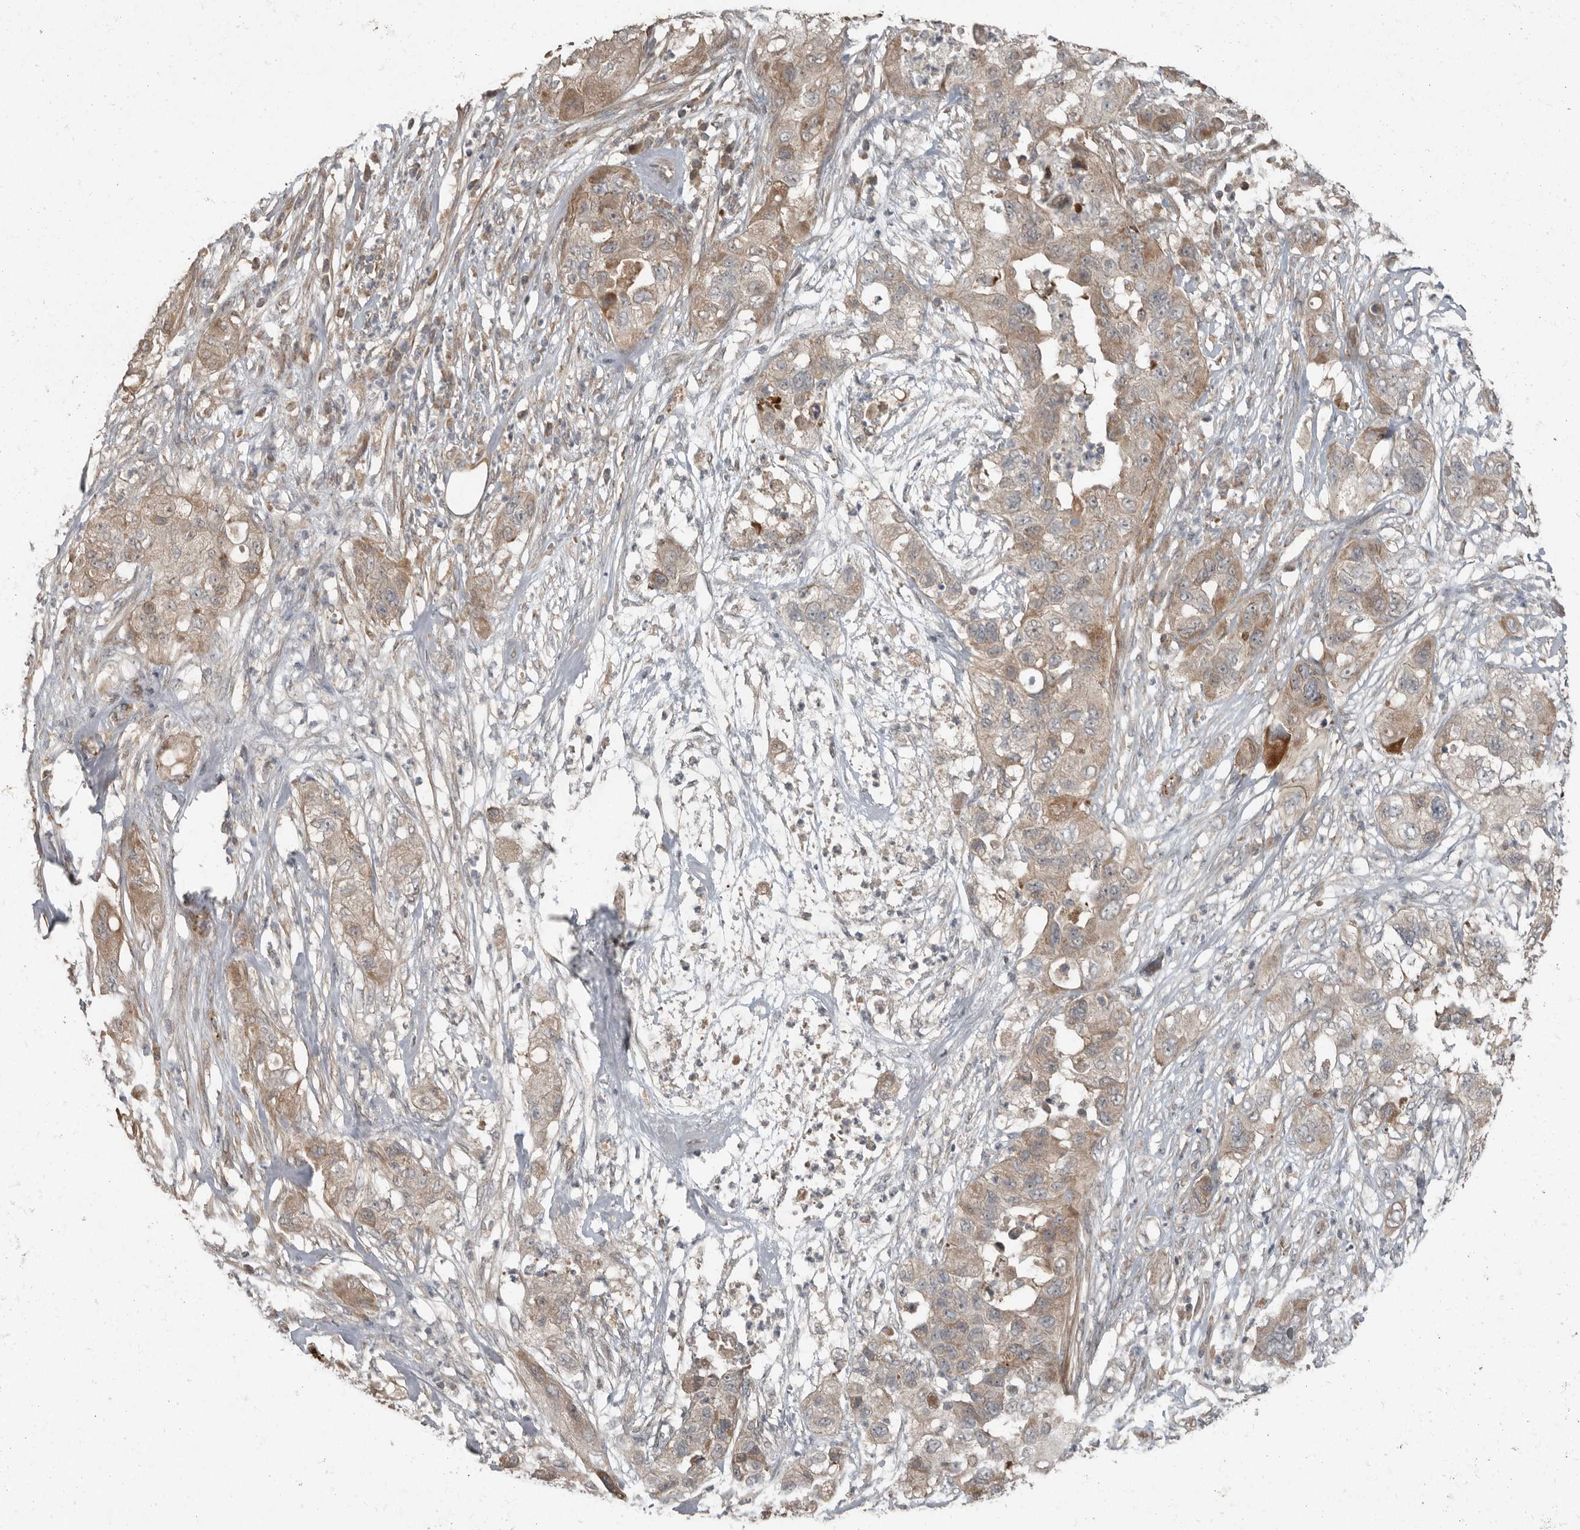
{"staining": {"intensity": "weak", "quantity": ">75%", "location": "cytoplasmic/membranous"}, "tissue": "pancreatic cancer", "cell_type": "Tumor cells", "image_type": "cancer", "snomed": [{"axis": "morphology", "description": "Adenocarcinoma, NOS"}, {"axis": "topography", "description": "Pancreas"}], "caption": "DAB immunohistochemical staining of pancreatic cancer (adenocarcinoma) reveals weak cytoplasmic/membranous protein expression in approximately >75% of tumor cells.", "gene": "SLC6A7", "patient": {"sex": "female", "age": 78}}